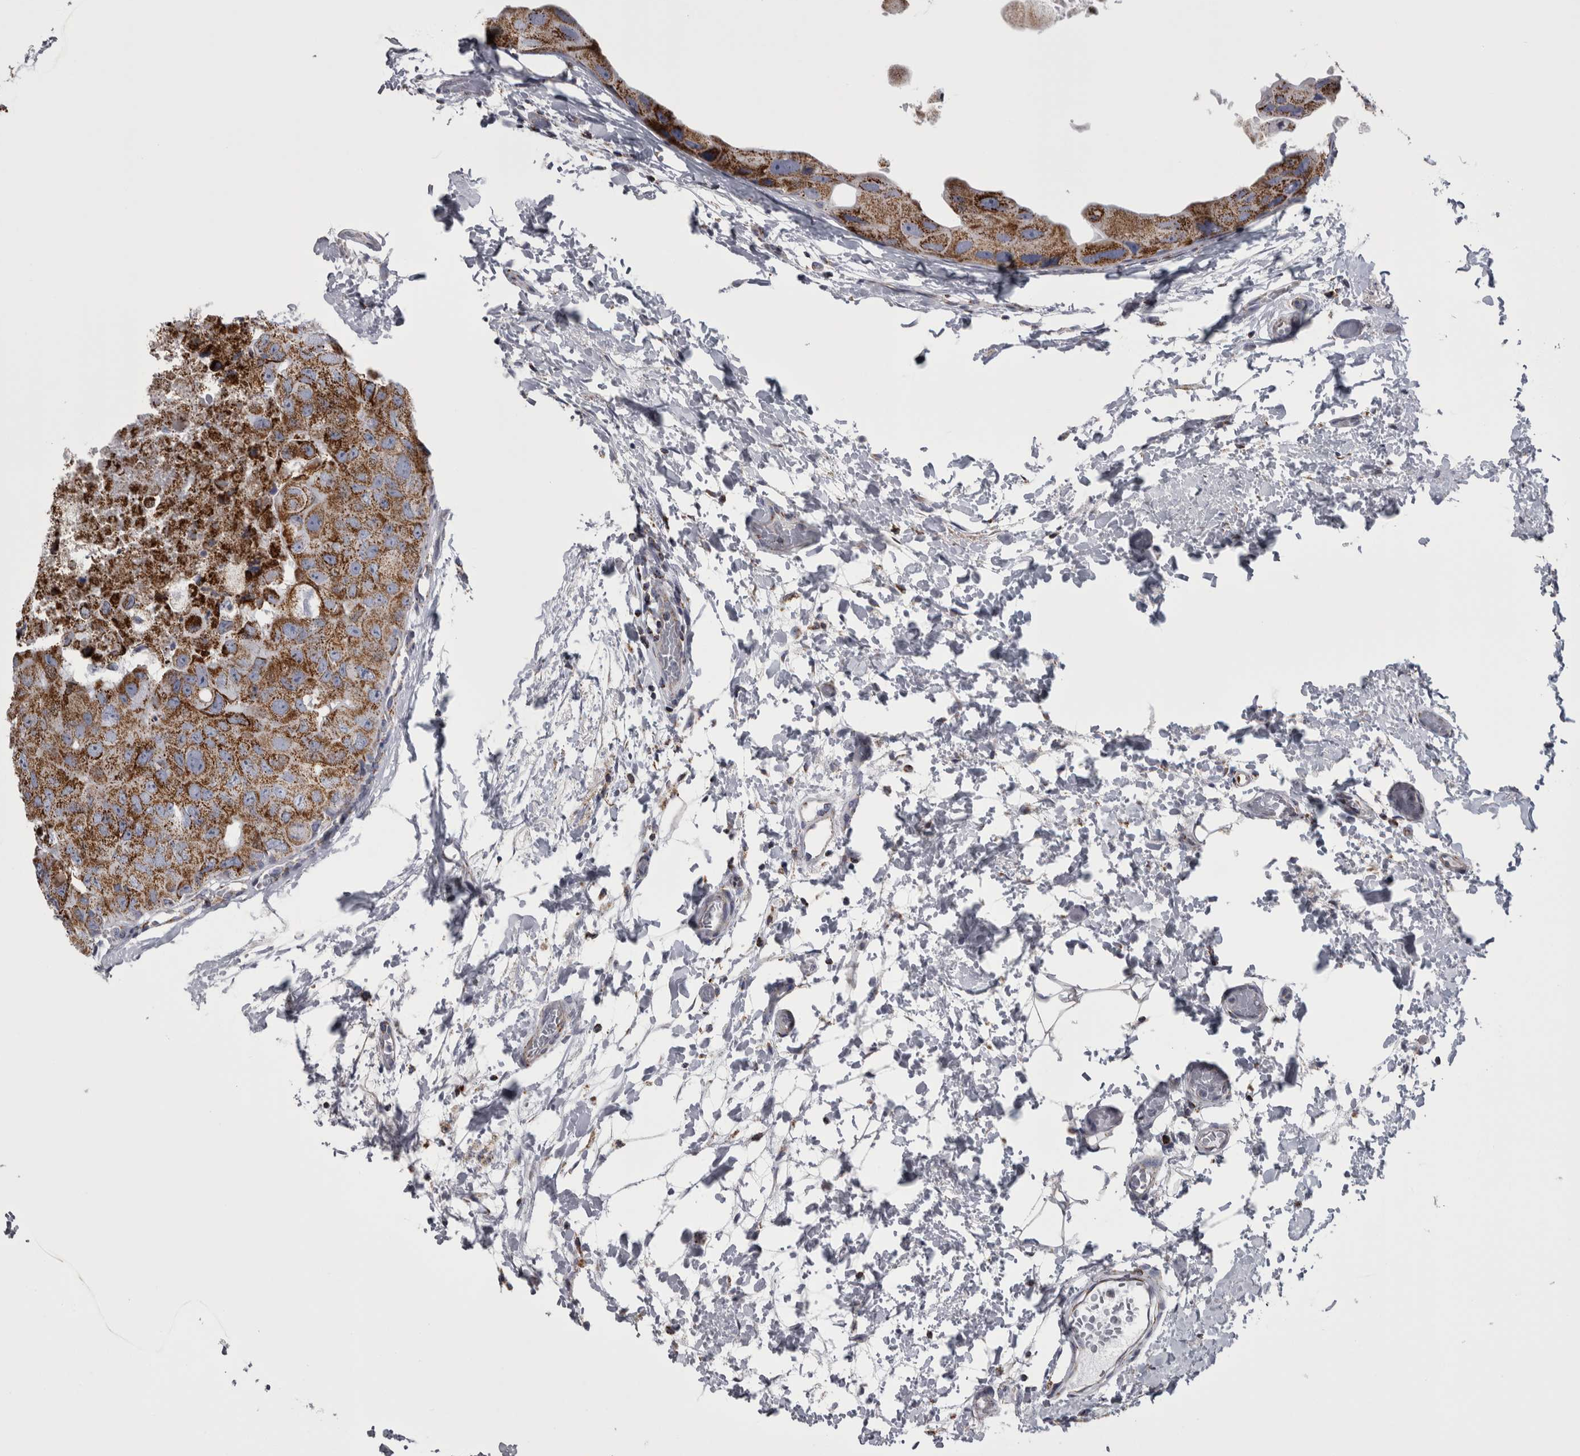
{"staining": {"intensity": "moderate", "quantity": ">75%", "location": "cytoplasmic/membranous"}, "tissue": "breast cancer", "cell_type": "Tumor cells", "image_type": "cancer", "snomed": [{"axis": "morphology", "description": "Duct carcinoma"}, {"axis": "topography", "description": "Breast"}], "caption": "Protein analysis of breast cancer tissue shows moderate cytoplasmic/membranous positivity in about >75% of tumor cells. The protein of interest is stained brown, and the nuclei are stained in blue (DAB IHC with brightfield microscopy, high magnification).", "gene": "MDH2", "patient": {"sex": "female", "age": 62}}